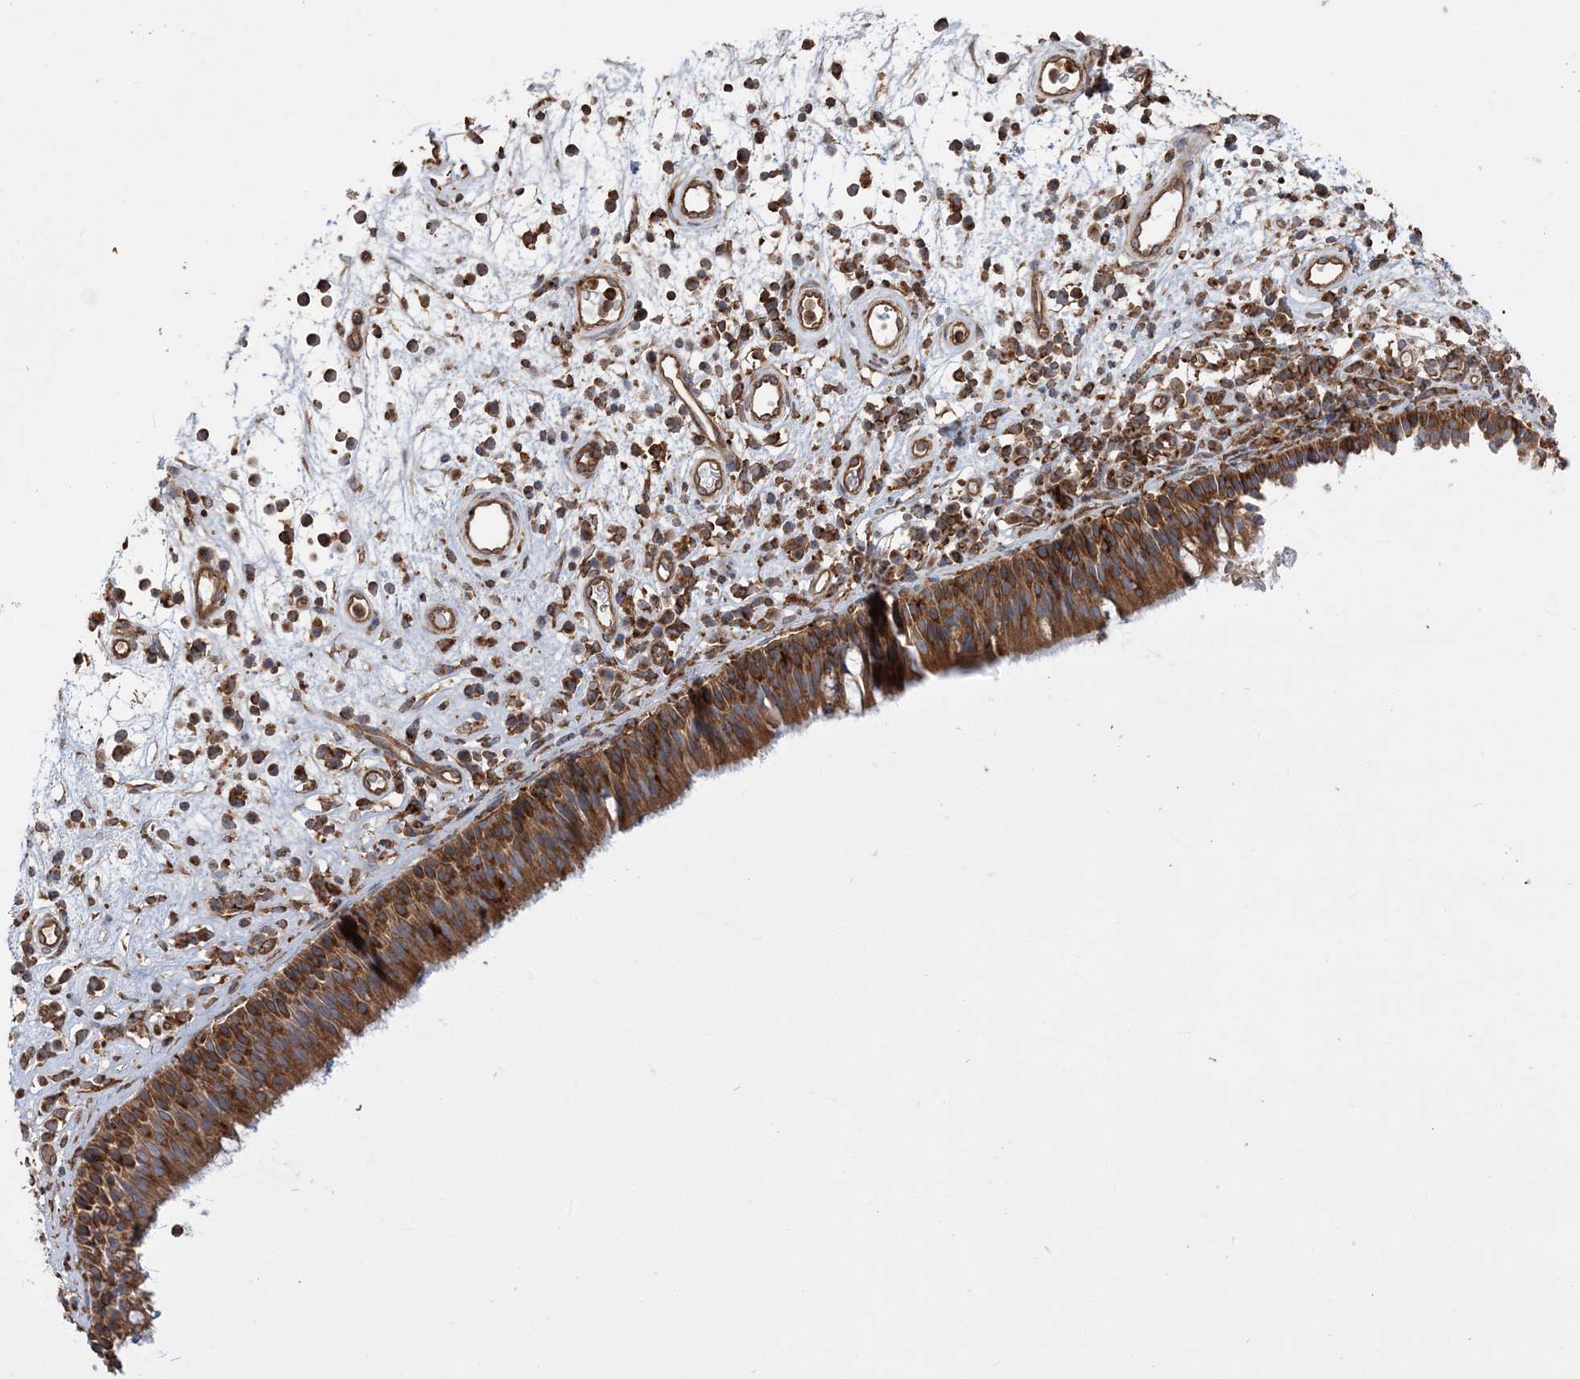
{"staining": {"intensity": "moderate", "quantity": ">75%", "location": "cytoplasmic/membranous"}, "tissue": "nasopharynx", "cell_type": "Respiratory epithelial cells", "image_type": "normal", "snomed": [{"axis": "morphology", "description": "Normal tissue, NOS"}, {"axis": "morphology", "description": "Inflammation, NOS"}, {"axis": "morphology", "description": "Malignant melanoma, Metastatic site"}, {"axis": "topography", "description": "Nasopharynx"}], "caption": "High-power microscopy captured an immunohistochemistry photomicrograph of normal nasopharynx, revealing moderate cytoplasmic/membranous staining in about >75% of respiratory epithelial cells.", "gene": "TBC1D5", "patient": {"sex": "male", "age": 70}}